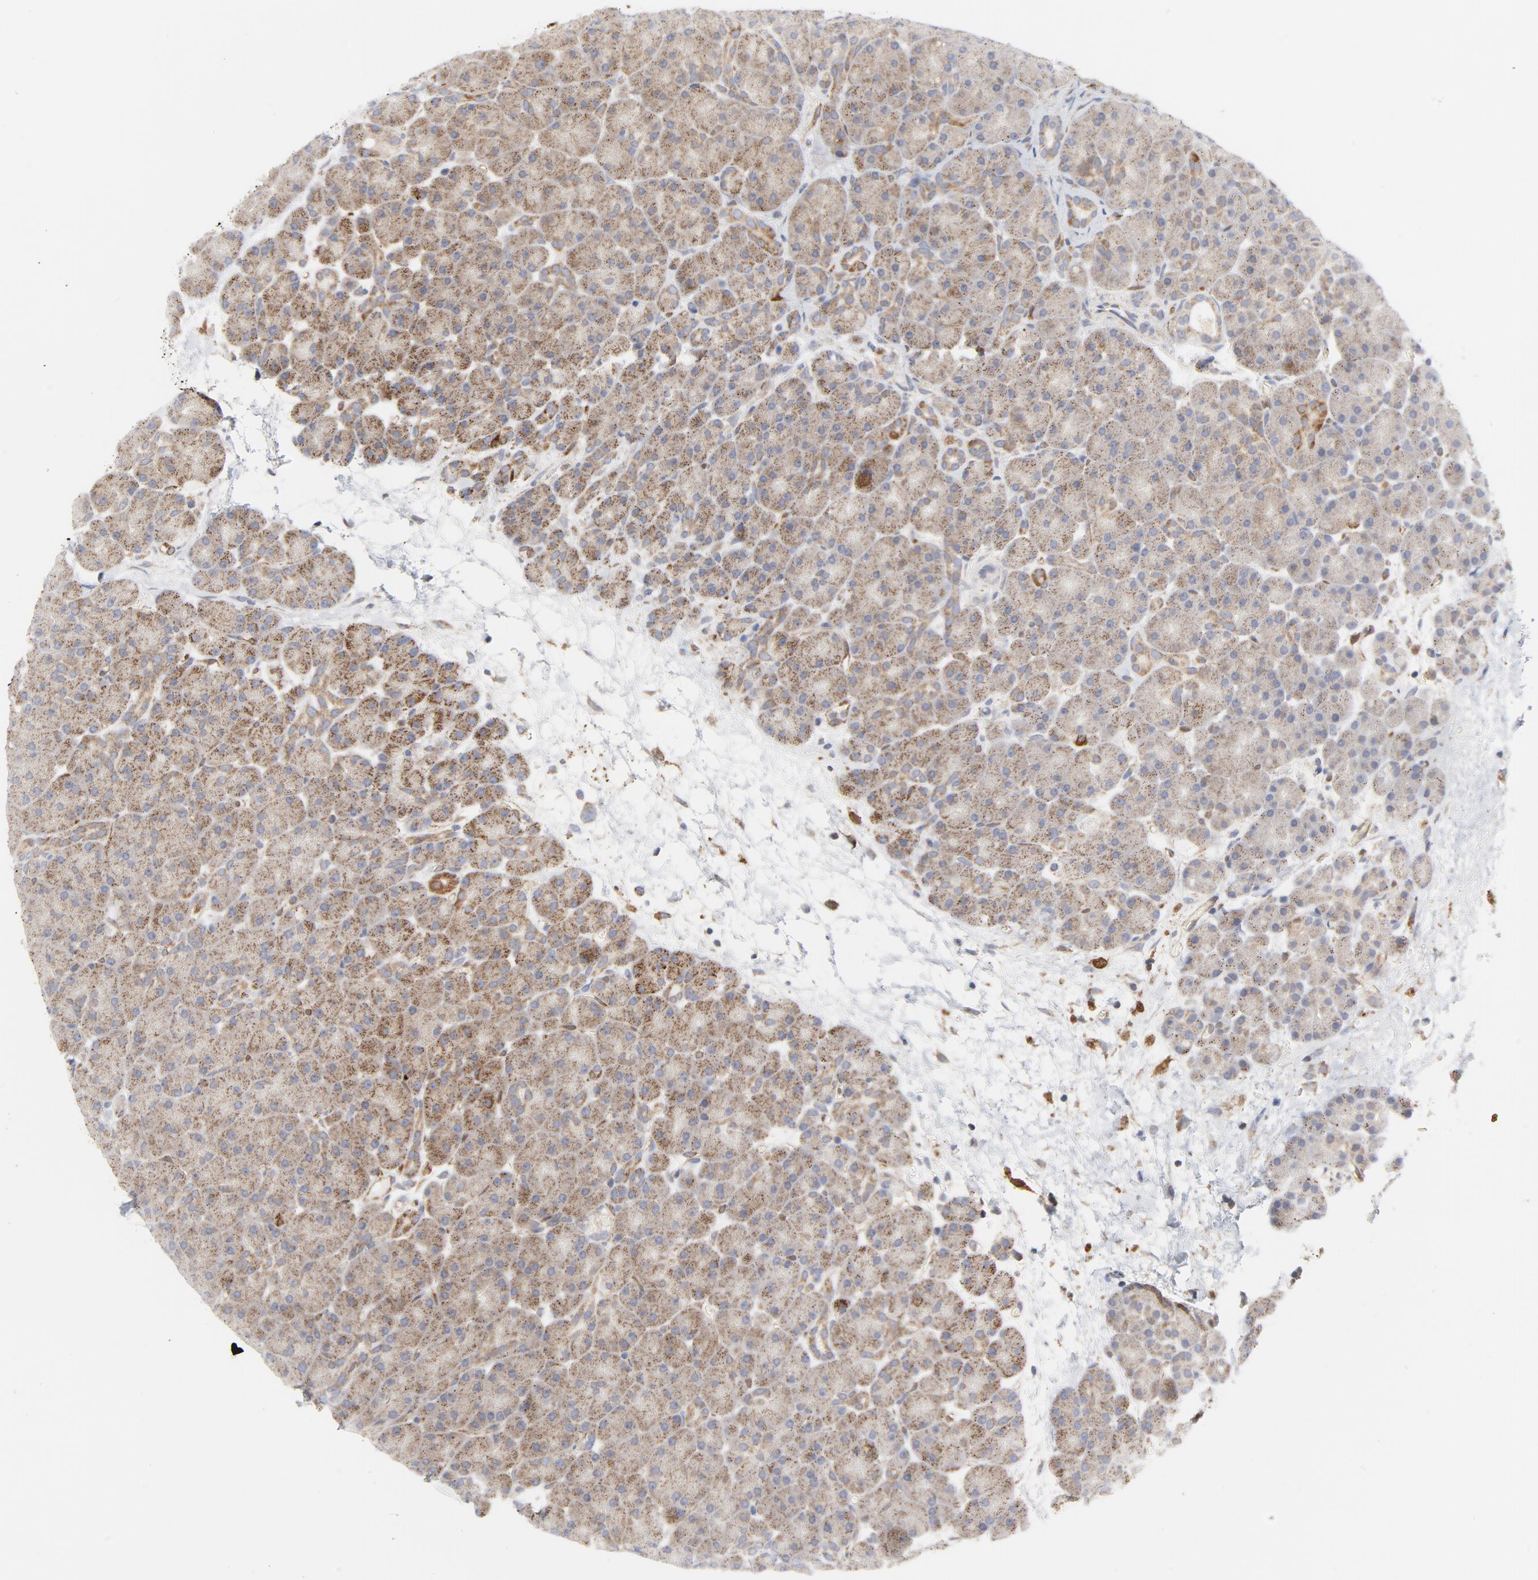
{"staining": {"intensity": "moderate", "quantity": ">75%", "location": "cytoplasmic/membranous"}, "tissue": "pancreas", "cell_type": "Exocrine glandular cells", "image_type": "normal", "snomed": [{"axis": "morphology", "description": "Normal tissue, NOS"}, {"axis": "topography", "description": "Pancreas"}], "caption": "Pancreas stained with DAB immunohistochemistry demonstrates medium levels of moderate cytoplasmic/membranous staining in approximately >75% of exocrine glandular cells.", "gene": "RAPGEF4", "patient": {"sex": "male", "age": 66}}